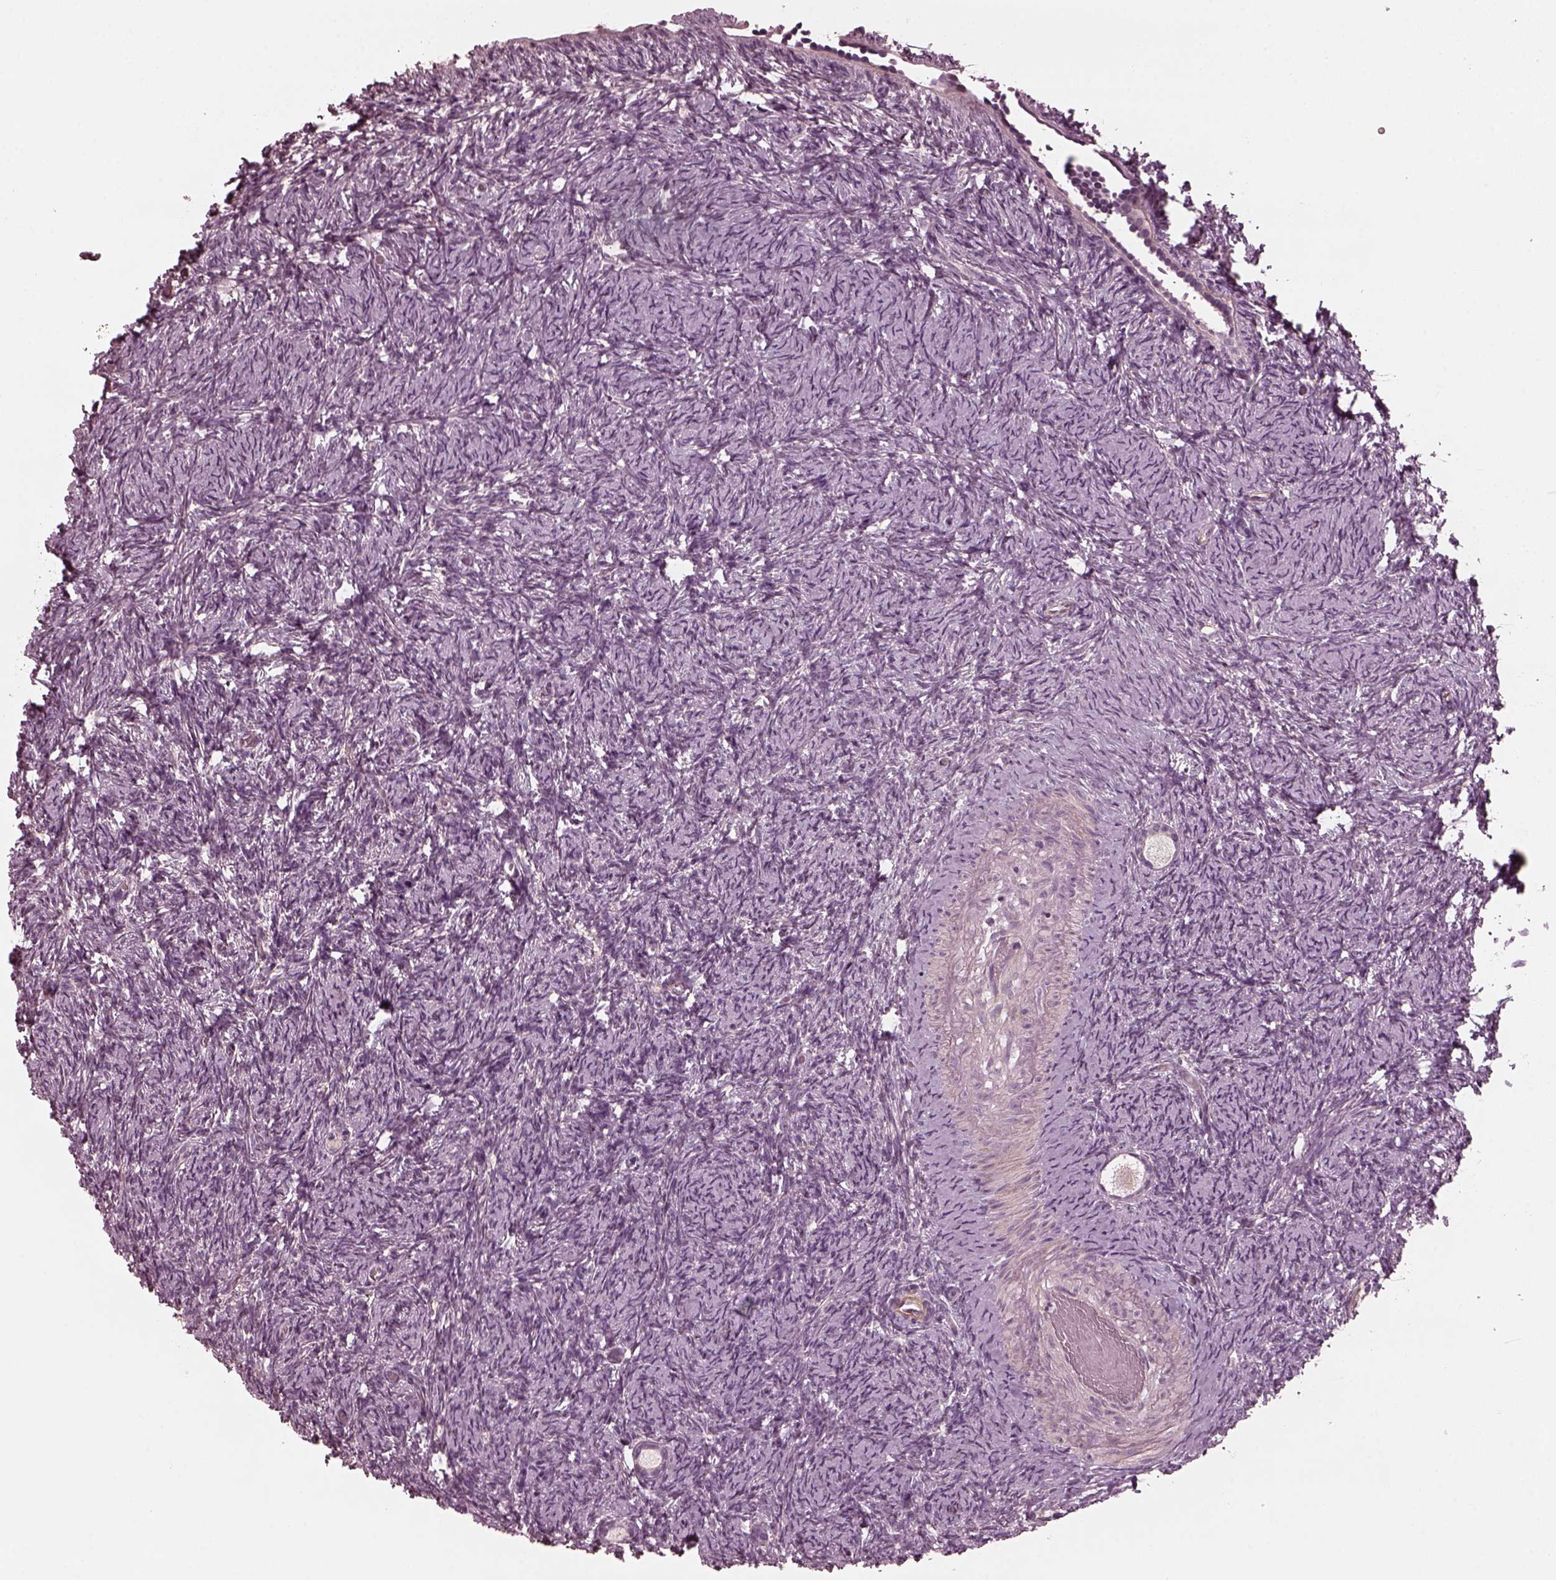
{"staining": {"intensity": "negative", "quantity": "none", "location": "none"}, "tissue": "ovary", "cell_type": "Follicle cells", "image_type": "normal", "snomed": [{"axis": "morphology", "description": "Normal tissue, NOS"}, {"axis": "topography", "description": "Ovary"}], "caption": "IHC histopathology image of normal human ovary stained for a protein (brown), which demonstrates no positivity in follicle cells. The staining is performed using DAB (3,3'-diaminobenzidine) brown chromogen with nuclei counter-stained in using hematoxylin.", "gene": "KIF6", "patient": {"sex": "female", "age": 39}}